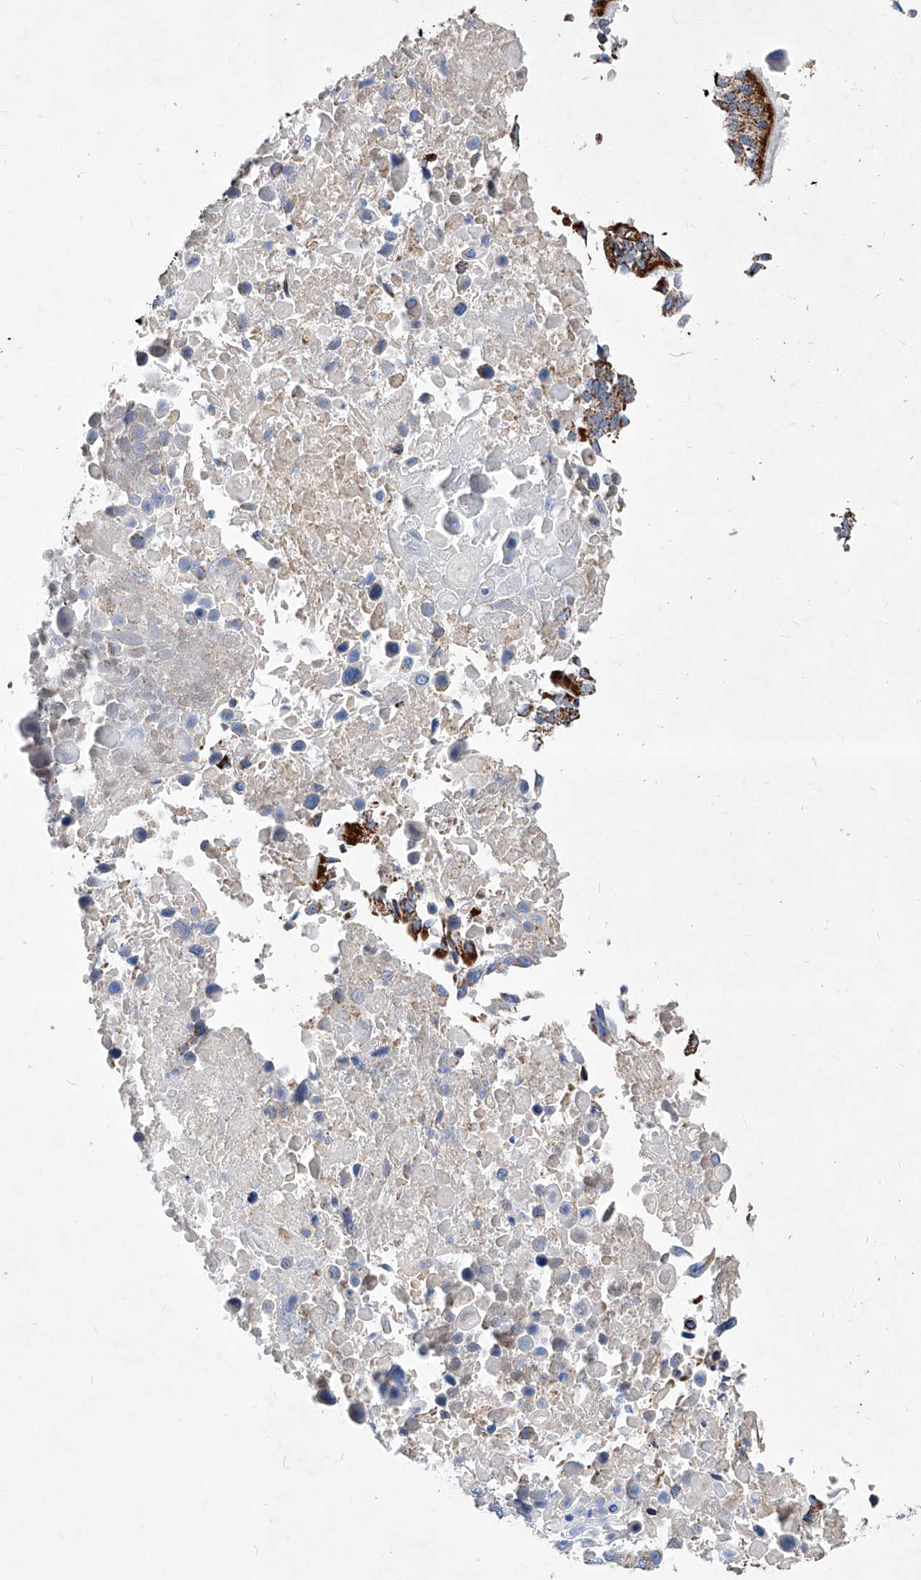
{"staining": {"intensity": "negative", "quantity": "none", "location": "none"}, "tissue": "lung cancer", "cell_type": "Tumor cells", "image_type": "cancer", "snomed": [{"axis": "morphology", "description": "Squamous cell carcinoma, NOS"}, {"axis": "topography", "description": "Lung"}], "caption": "Tumor cells are negative for protein expression in human lung cancer.", "gene": "HRNR", "patient": {"sex": "male", "age": 66}}